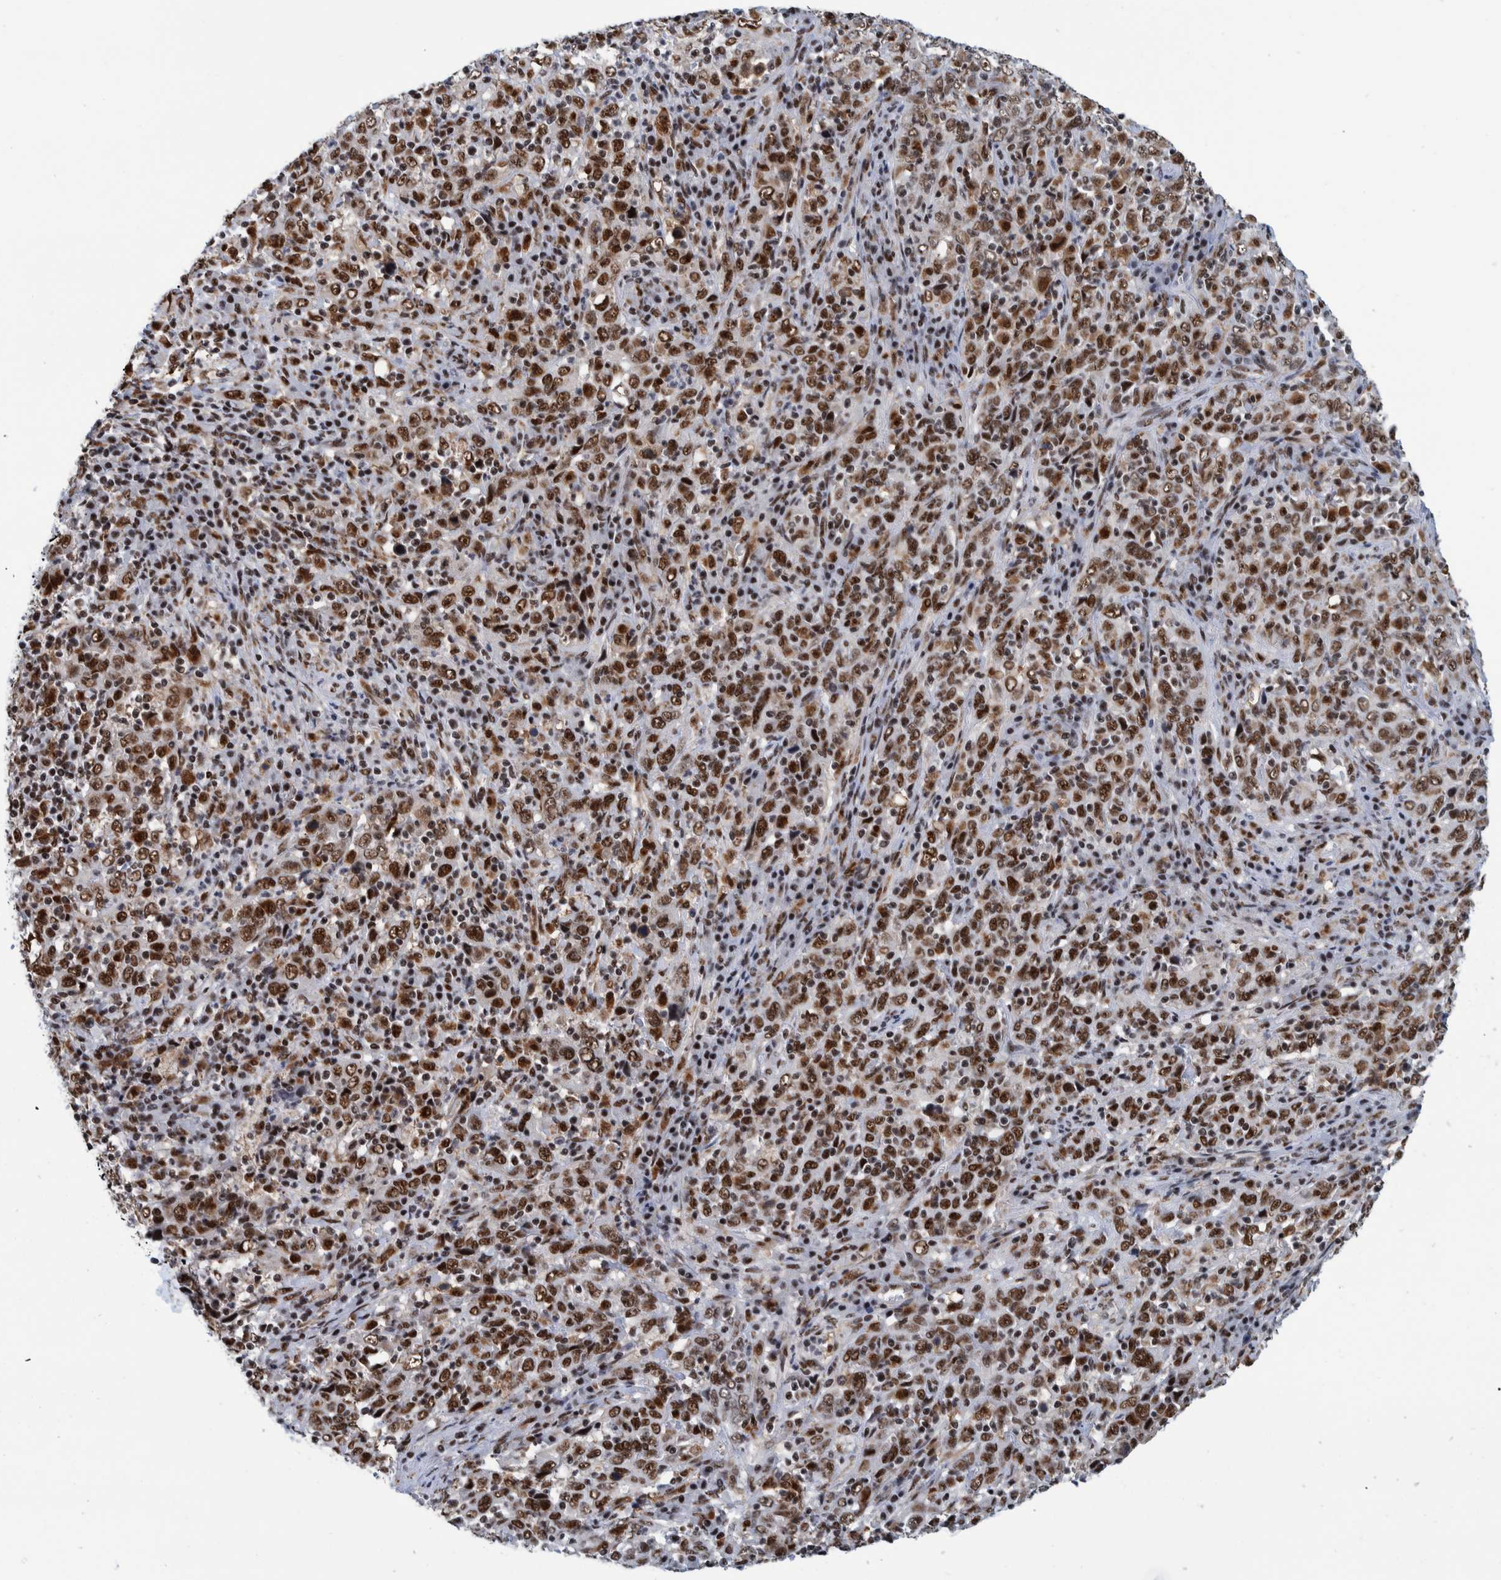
{"staining": {"intensity": "strong", "quantity": ">75%", "location": "nuclear"}, "tissue": "cervical cancer", "cell_type": "Tumor cells", "image_type": "cancer", "snomed": [{"axis": "morphology", "description": "Squamous cell carcinoma, NOS"}, {"axis": "topography", "description": "Cervix"}], "caption": "Brown immunohistochemical staining in human cervical cancer displays strong nuclear staining in approximately >75% of tumor cells.", "gene": "EFTUD2", "patient": {"sex": "female", "age": 46}}